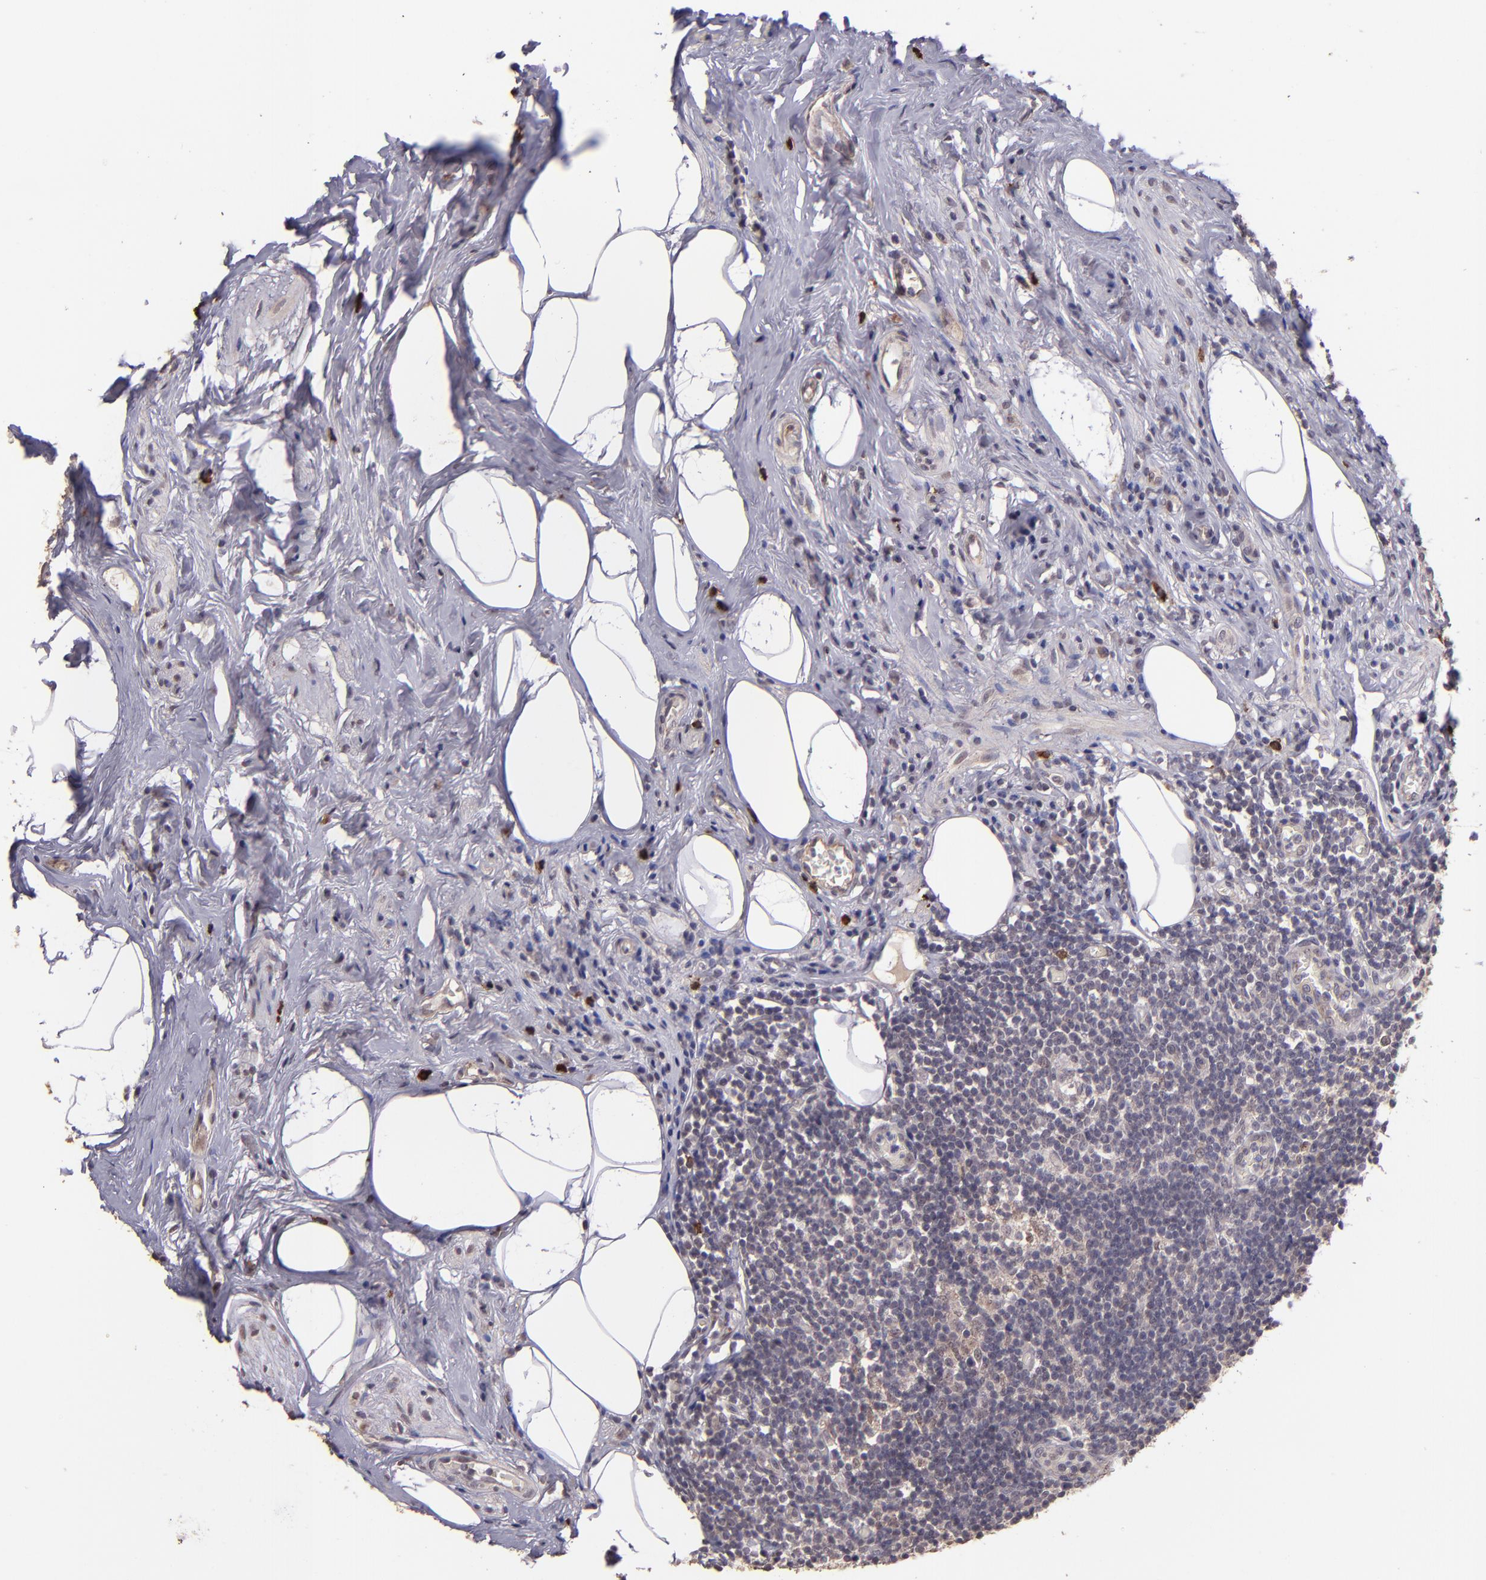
{"staining": {"intensity": "moderate", "quantity": ">75%", "location": "cytoplasmic/membranous"}, "tissue": "appendix", "cell_type": "Glandular cells", "image_type": "normal", "snomed": [{"axis": "morphology", "description": "Normal tissue, NOS"}, {"axis": "topography", "description": "Appendix"}], "caption": "IHC histopathology image of normal human appendix stained for a protein (brown), which shows medium levels of moderate cytoplasmic/membranous expression in approximately >75% of glandular cells.", "gene": "TAF7L", "patient": {"sex": "male", "age": 38}}